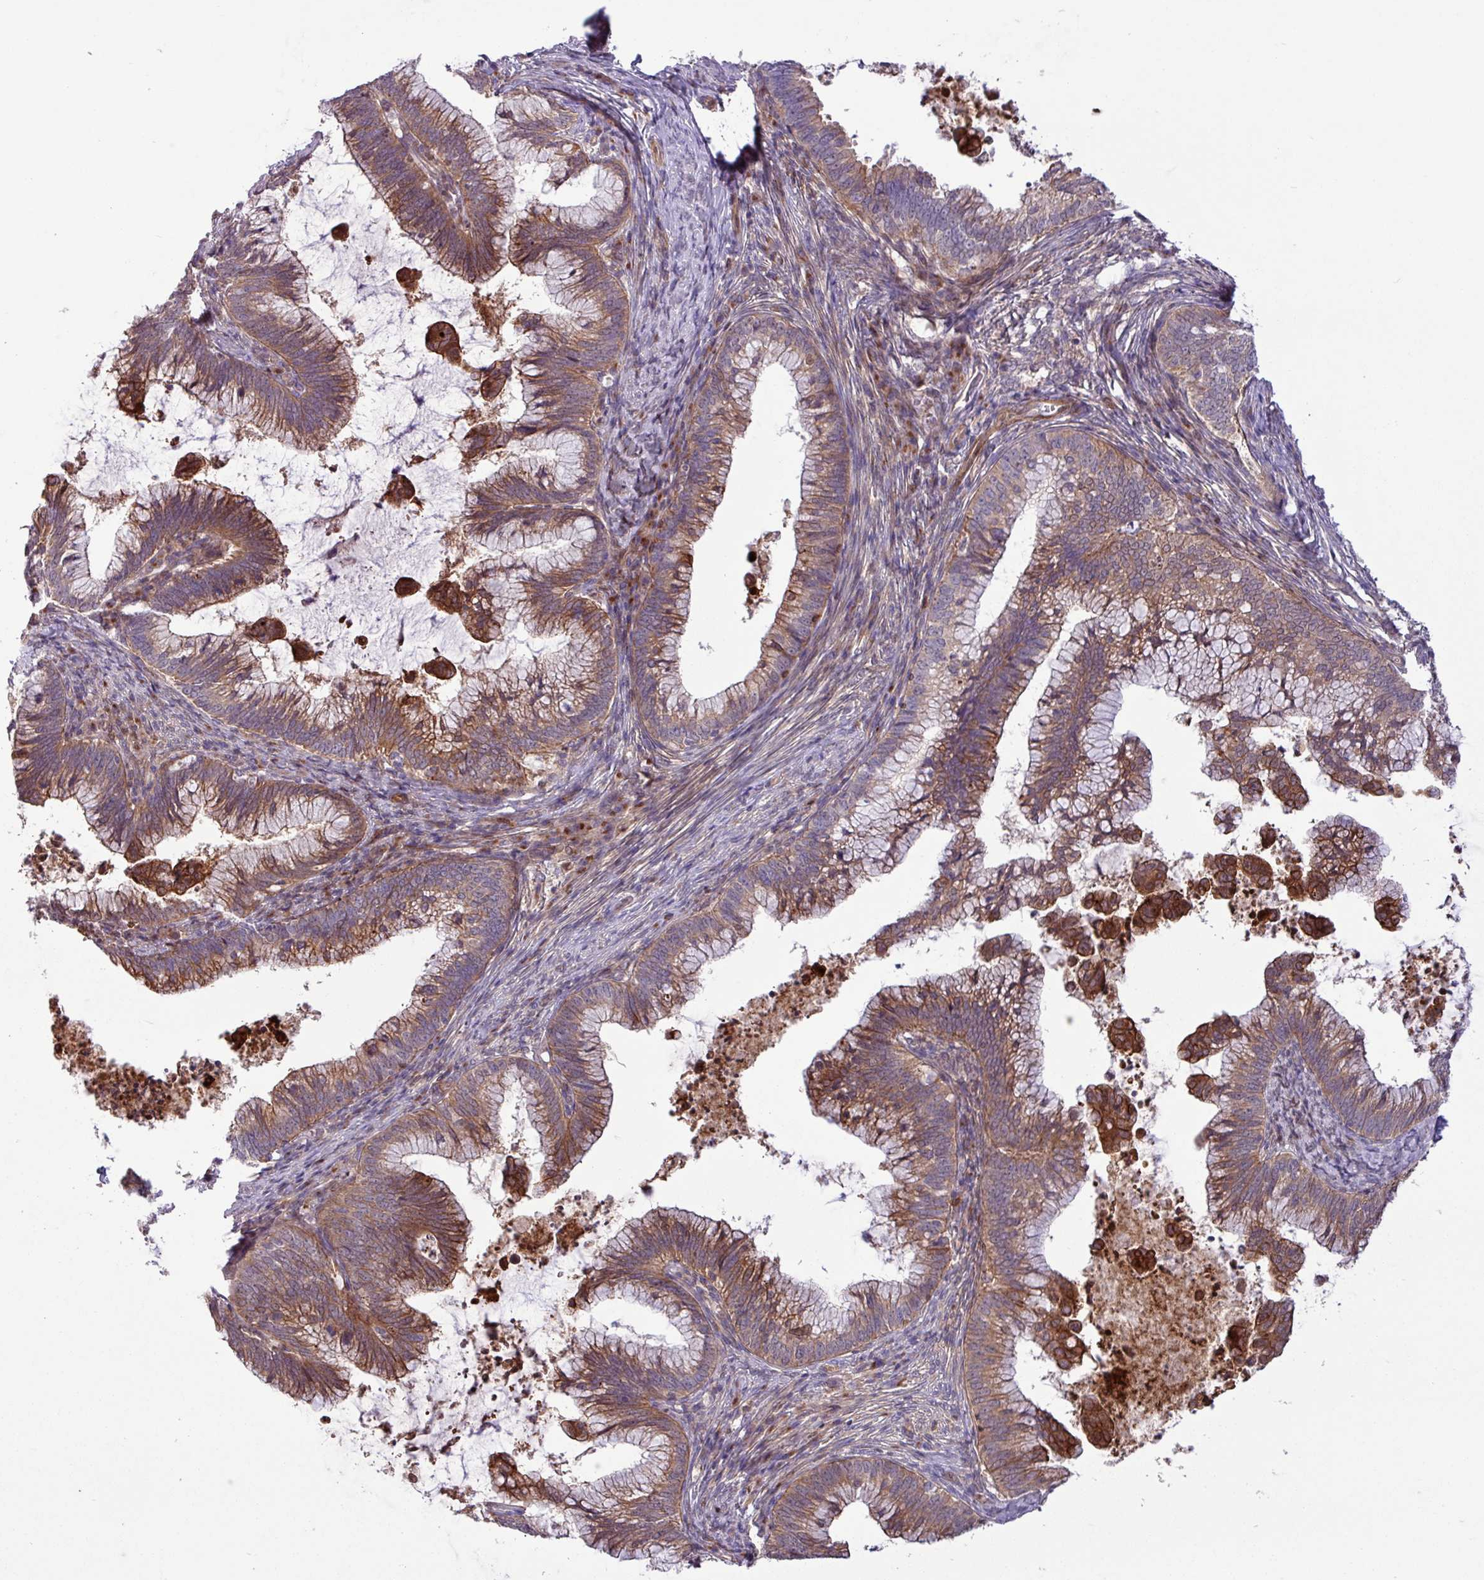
{"staining": {"intensity": "moderate", "quantity": ">75%", "location": "cytoplasmic/membranous"}, "tissue": "cervical cancer", "cell_type": "Tumor cells", "image_type": "cancer", "snomed": [{"axis": "morphology", "description": "Adenocarcinoma, NOS"}, {"axis": "topography", "description": "Cervix"}], "caption": "The photomicrograph reveals immunohistochemical staining of adenocarcinoma (cervical). There is moderate cytoplasmic/membranous expression is present in about >75% of tumor cells. Nuclei are stained in blue.", "gene": "CNTRL", "patient": {"sex": "female", "age": 36}}